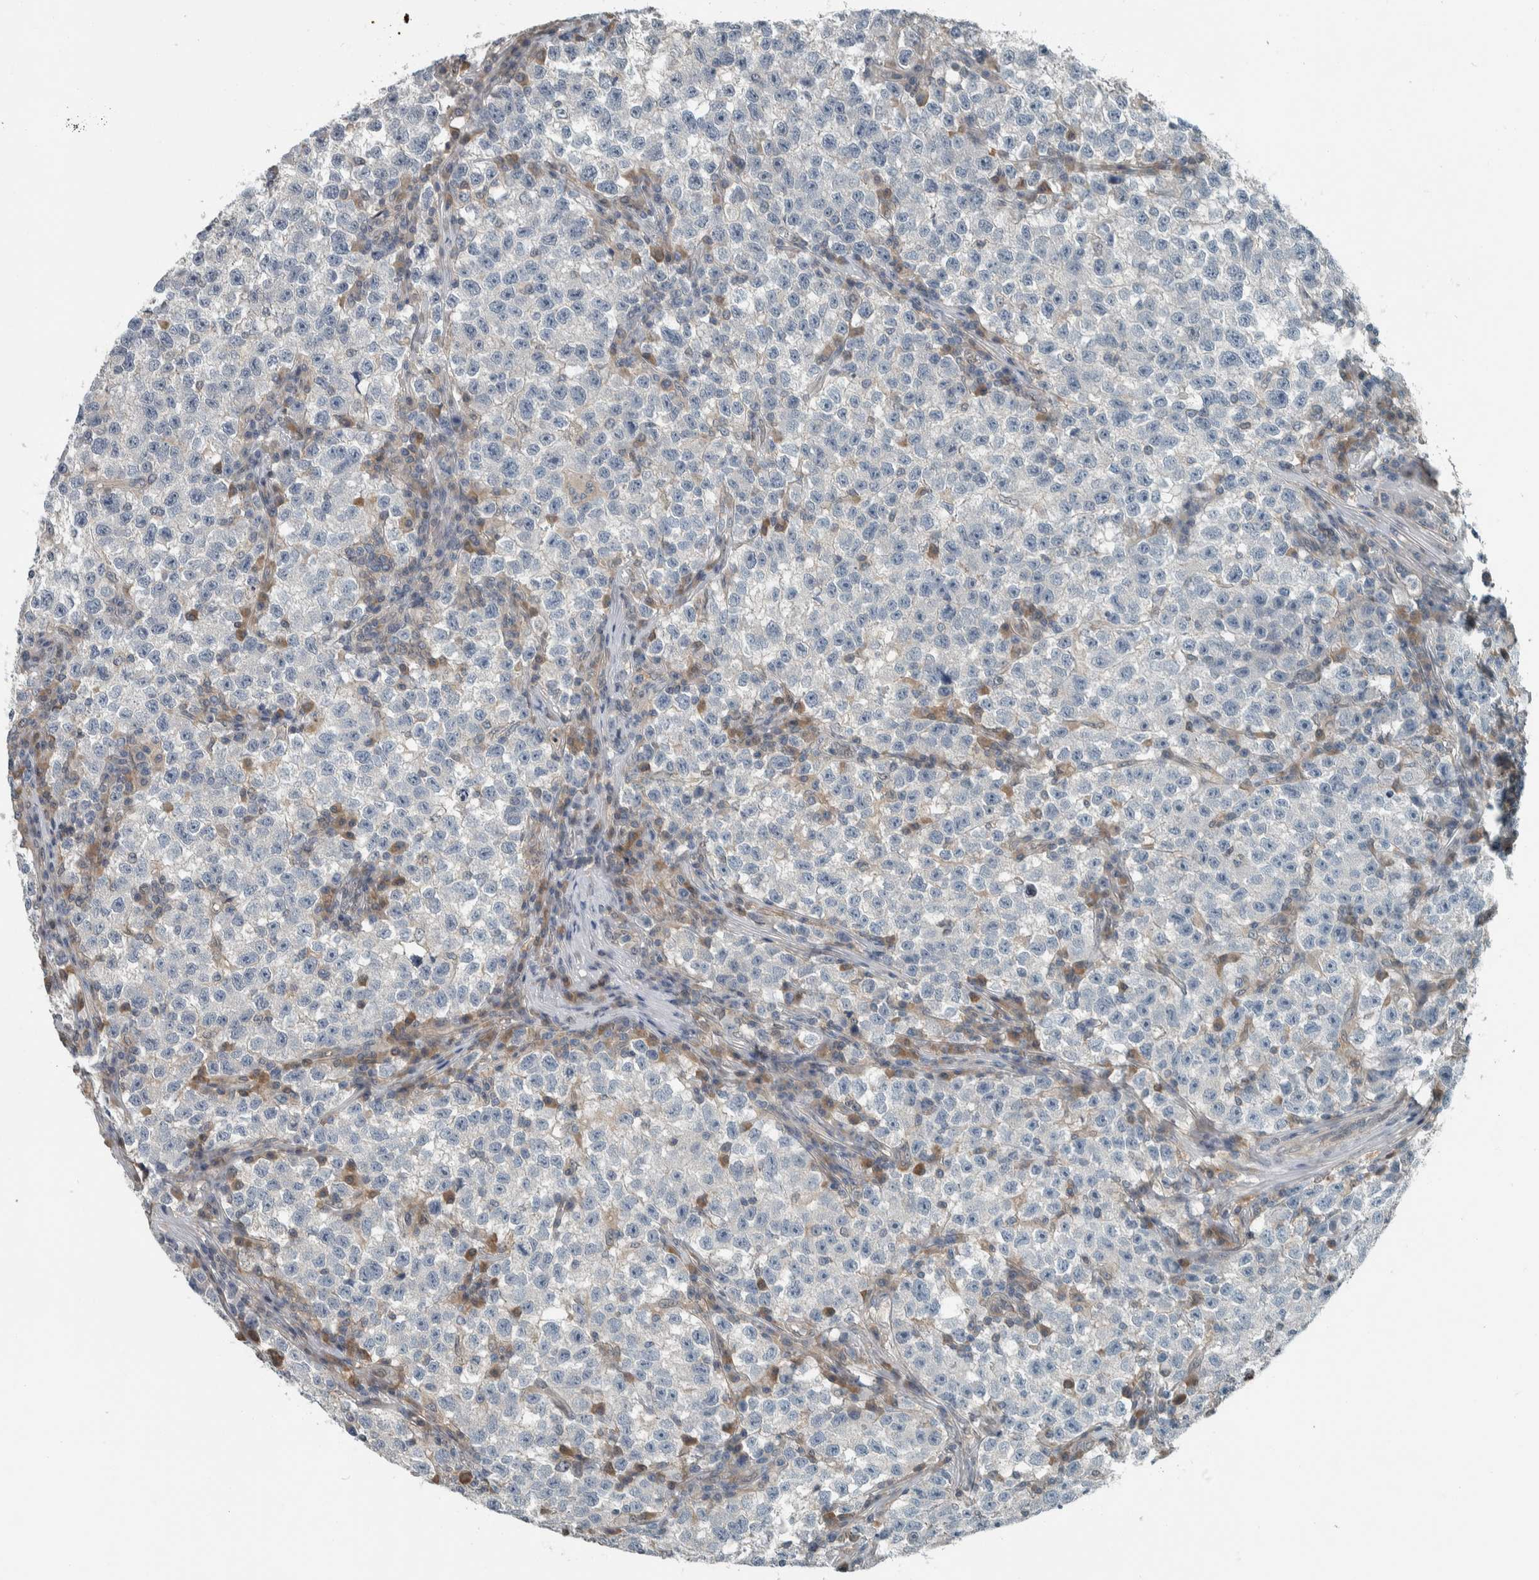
{"staining": {"intensity": "negative", "quantity": "none", "location": "none"}, "tissue": "testis cancer", "cell_type": "Tumor cells", "image_type": "cancer", "snomed": [{"axis": "morphology", "description": "Seminoma, NOS"}, {"axis": "topography", "description": "Testis"}], "caption": "Tumor cells are negative for protein expression in human testis seminoma.", "gene": "ALAD", "patient": {"sex": "male", "age": 22}}